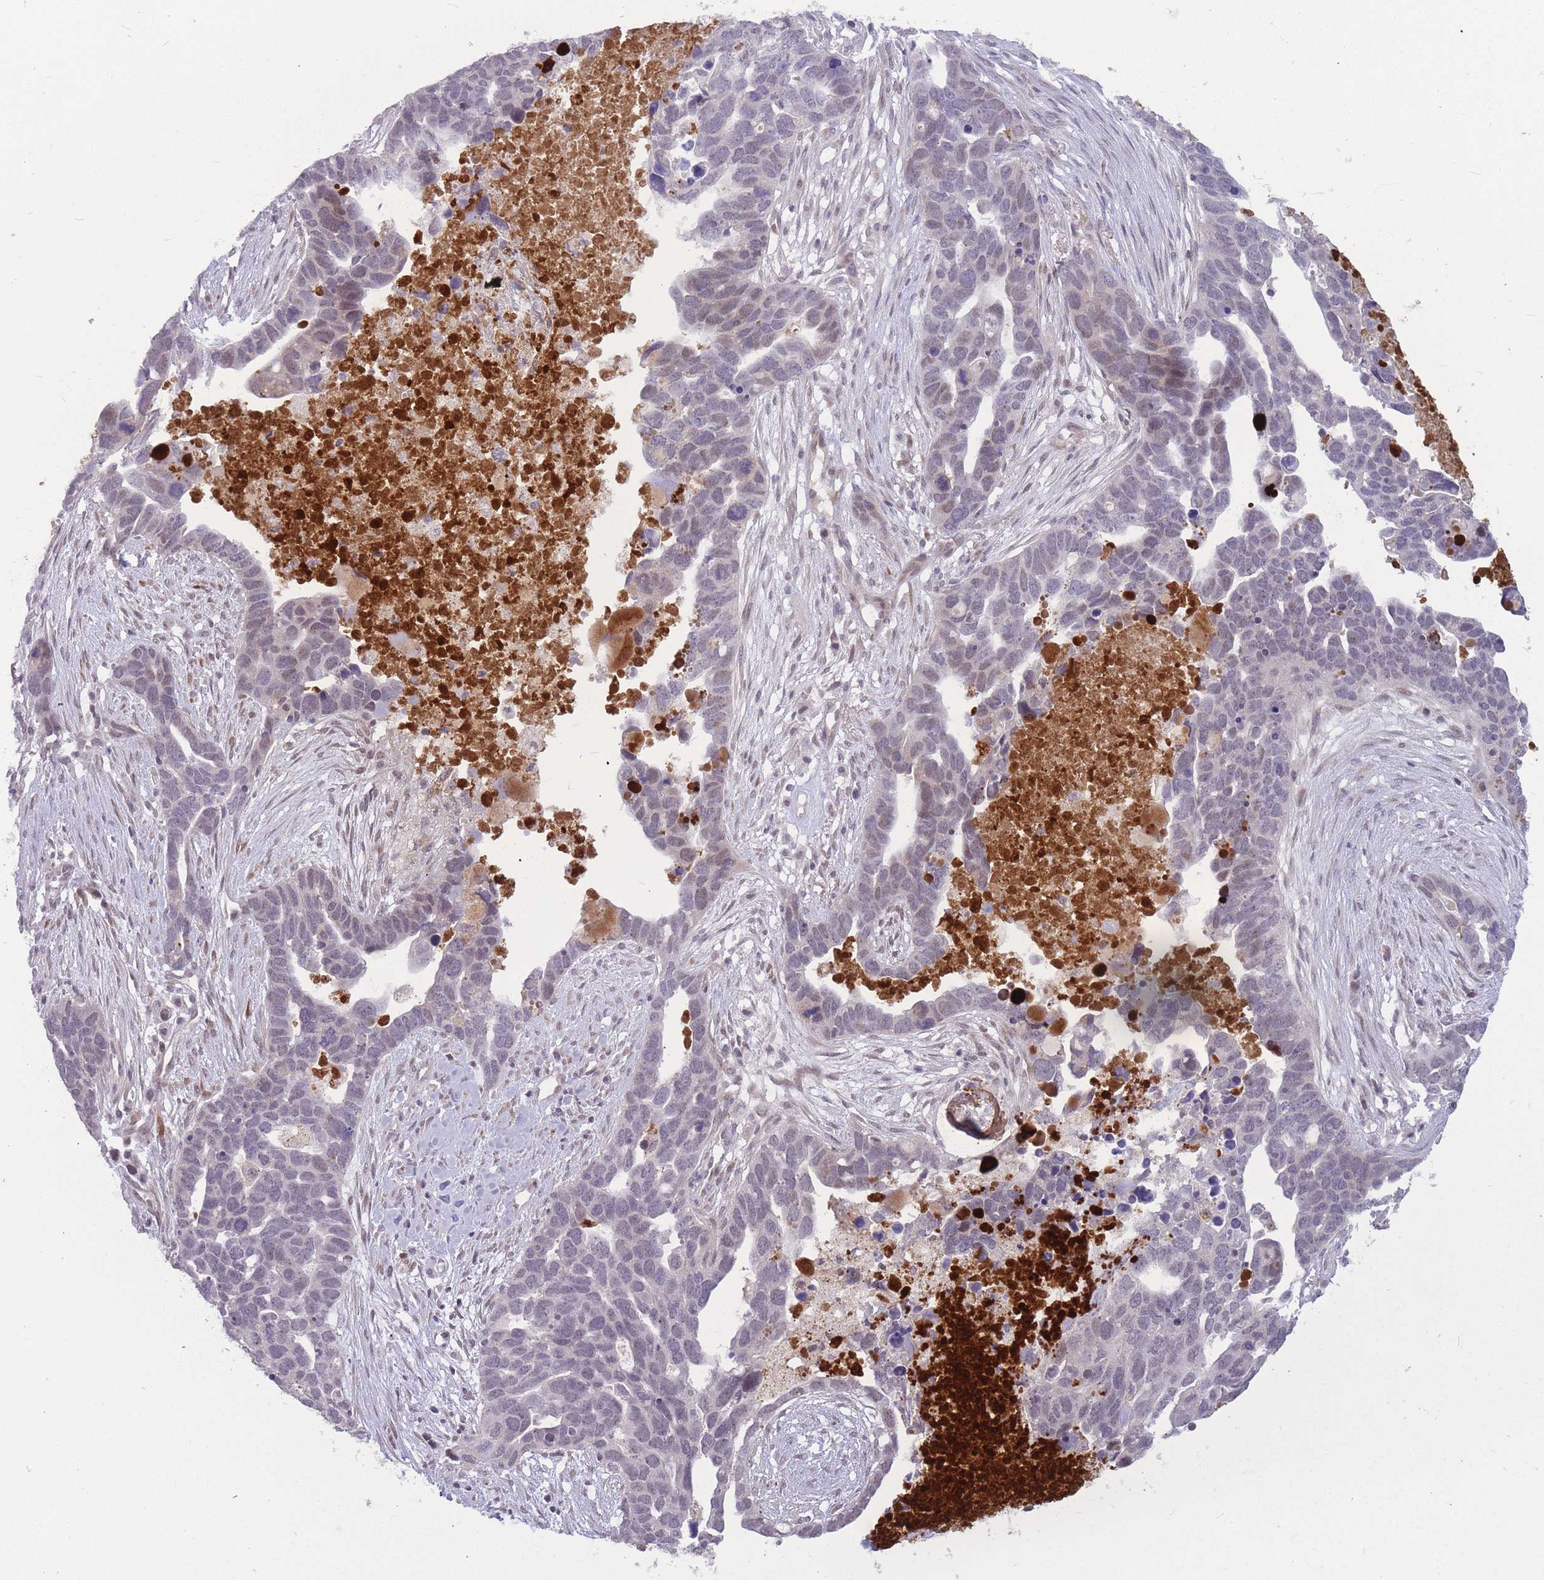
{"staining": {"intensity": "negative", "quantity": "none", "location": "none"}, "tissue": "ovarian cancer", "cell_type": "Tumor cells", "image_type": "cancer", "snomed": [{"axis": "morphology", "description": "Cystadenocarcinoma, serous, NOS"}, {"axis": "topography", "description": "Ovary"}], "caption": "IHC image of human ovarian serous cystadenocarcinoma stained for a protein (brown), which exhibits no expression in tumor cells.", "gene": "ADD2", "patient": {"sex": "female", "age": 54}}